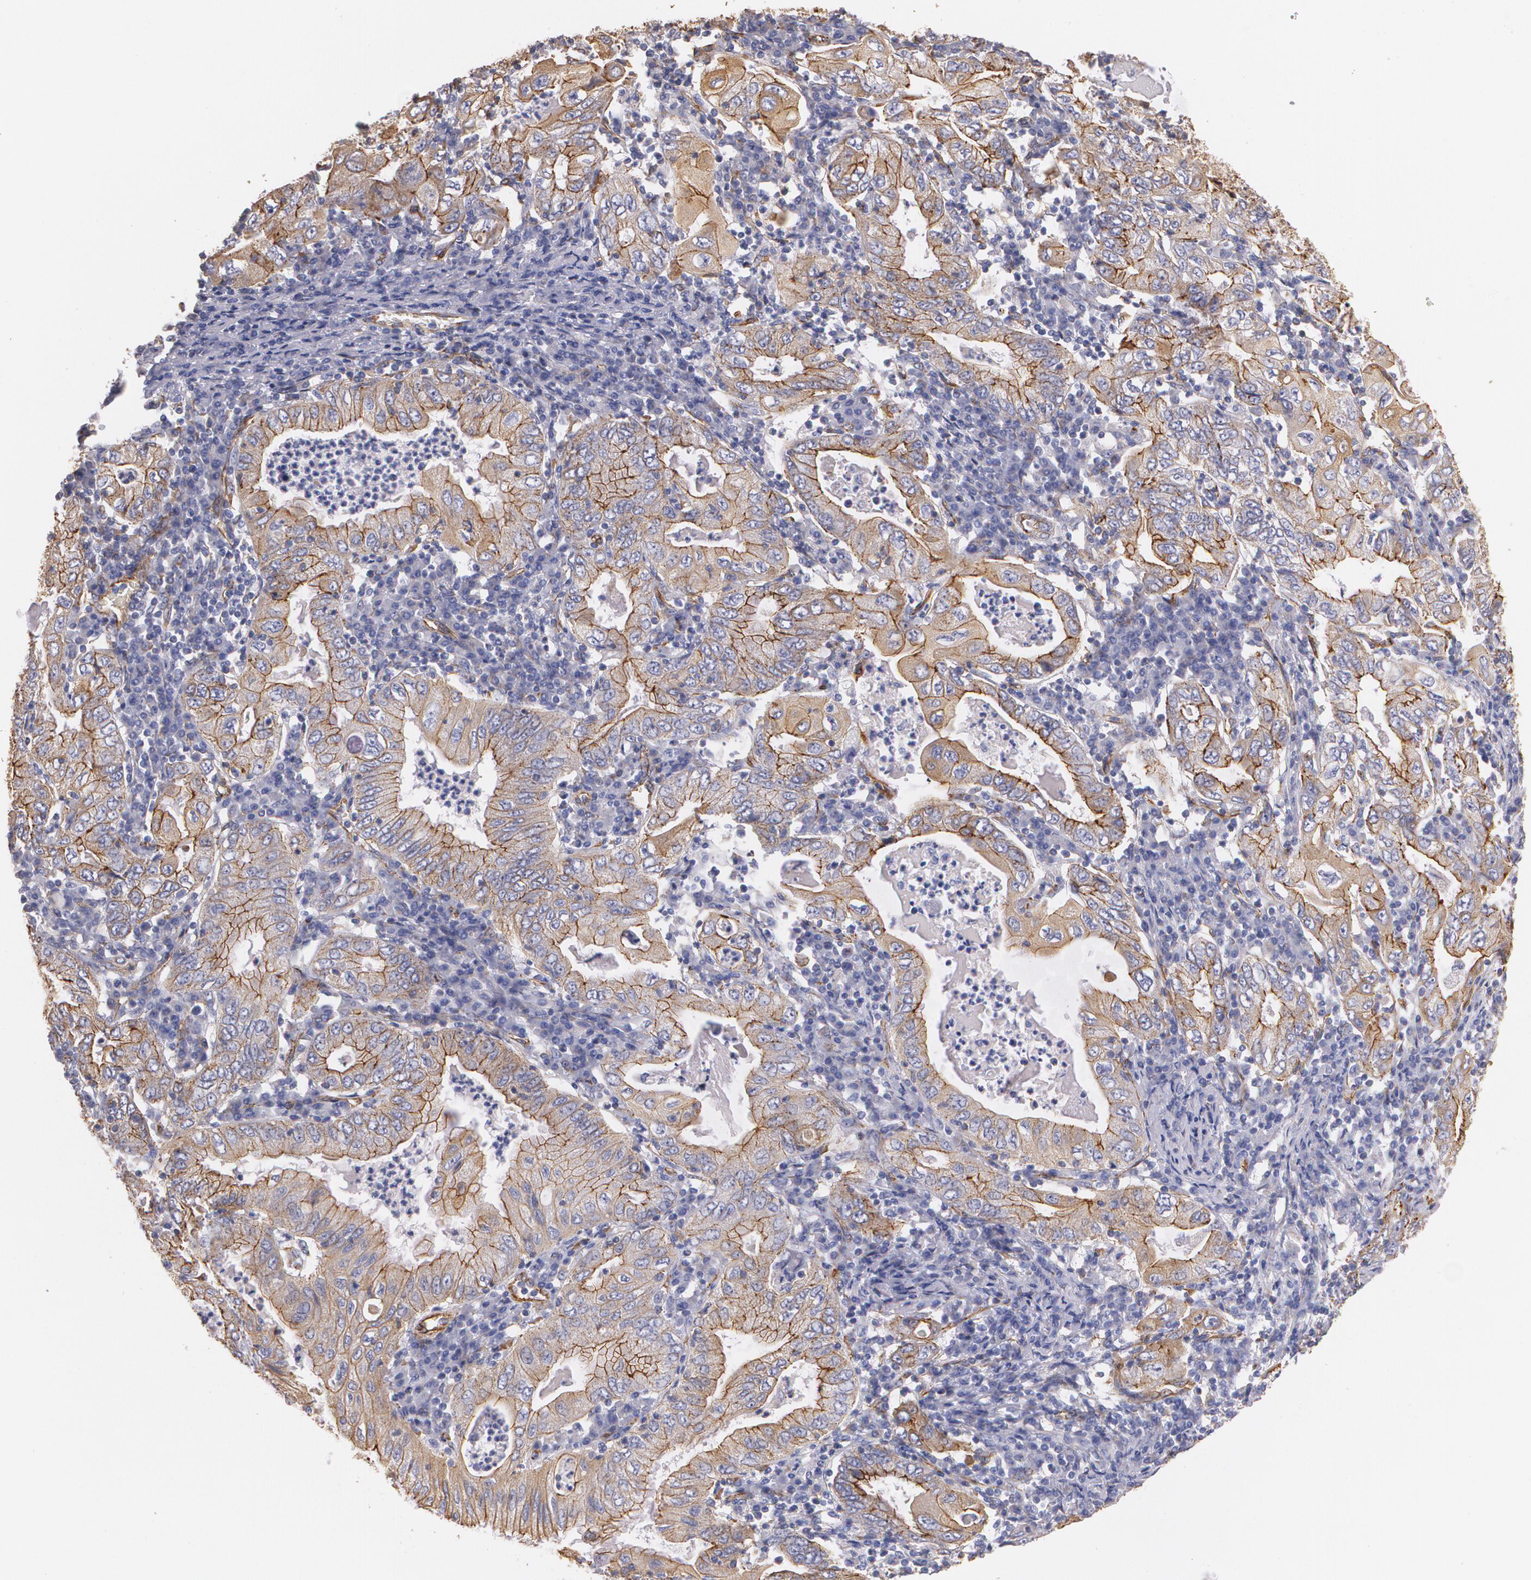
{"staining": {"intensity": "moderate", "quantity": ">75%", "location": "cytoplasmic/membranous"}, "tissue": "stomach cancer", "cell_type": "Tumor cells", "image_type": "cancer", "snomed": [{"axis": "morphology", "description": "Normal tissue, NOS"}, {"axis": "morphology", "description": "Adenocarcinoma, NOS"}, {"axis": "topography", "description": "Esophagus"}, {"axis": "topography", "description": "Stomach, upper"}, {"axis": "topography", "description": "Peripheral nerve tissue"}], "caption": "Approximately >75% of tumor cells in human stomach cancer (adenocarcinoma) exhibit moderate cytoplasmic/membranous protein expression as visualized by brown immunohistochemical staining.", "gene": "TJP1", "patient": {"sex": "male", "age": 62}}